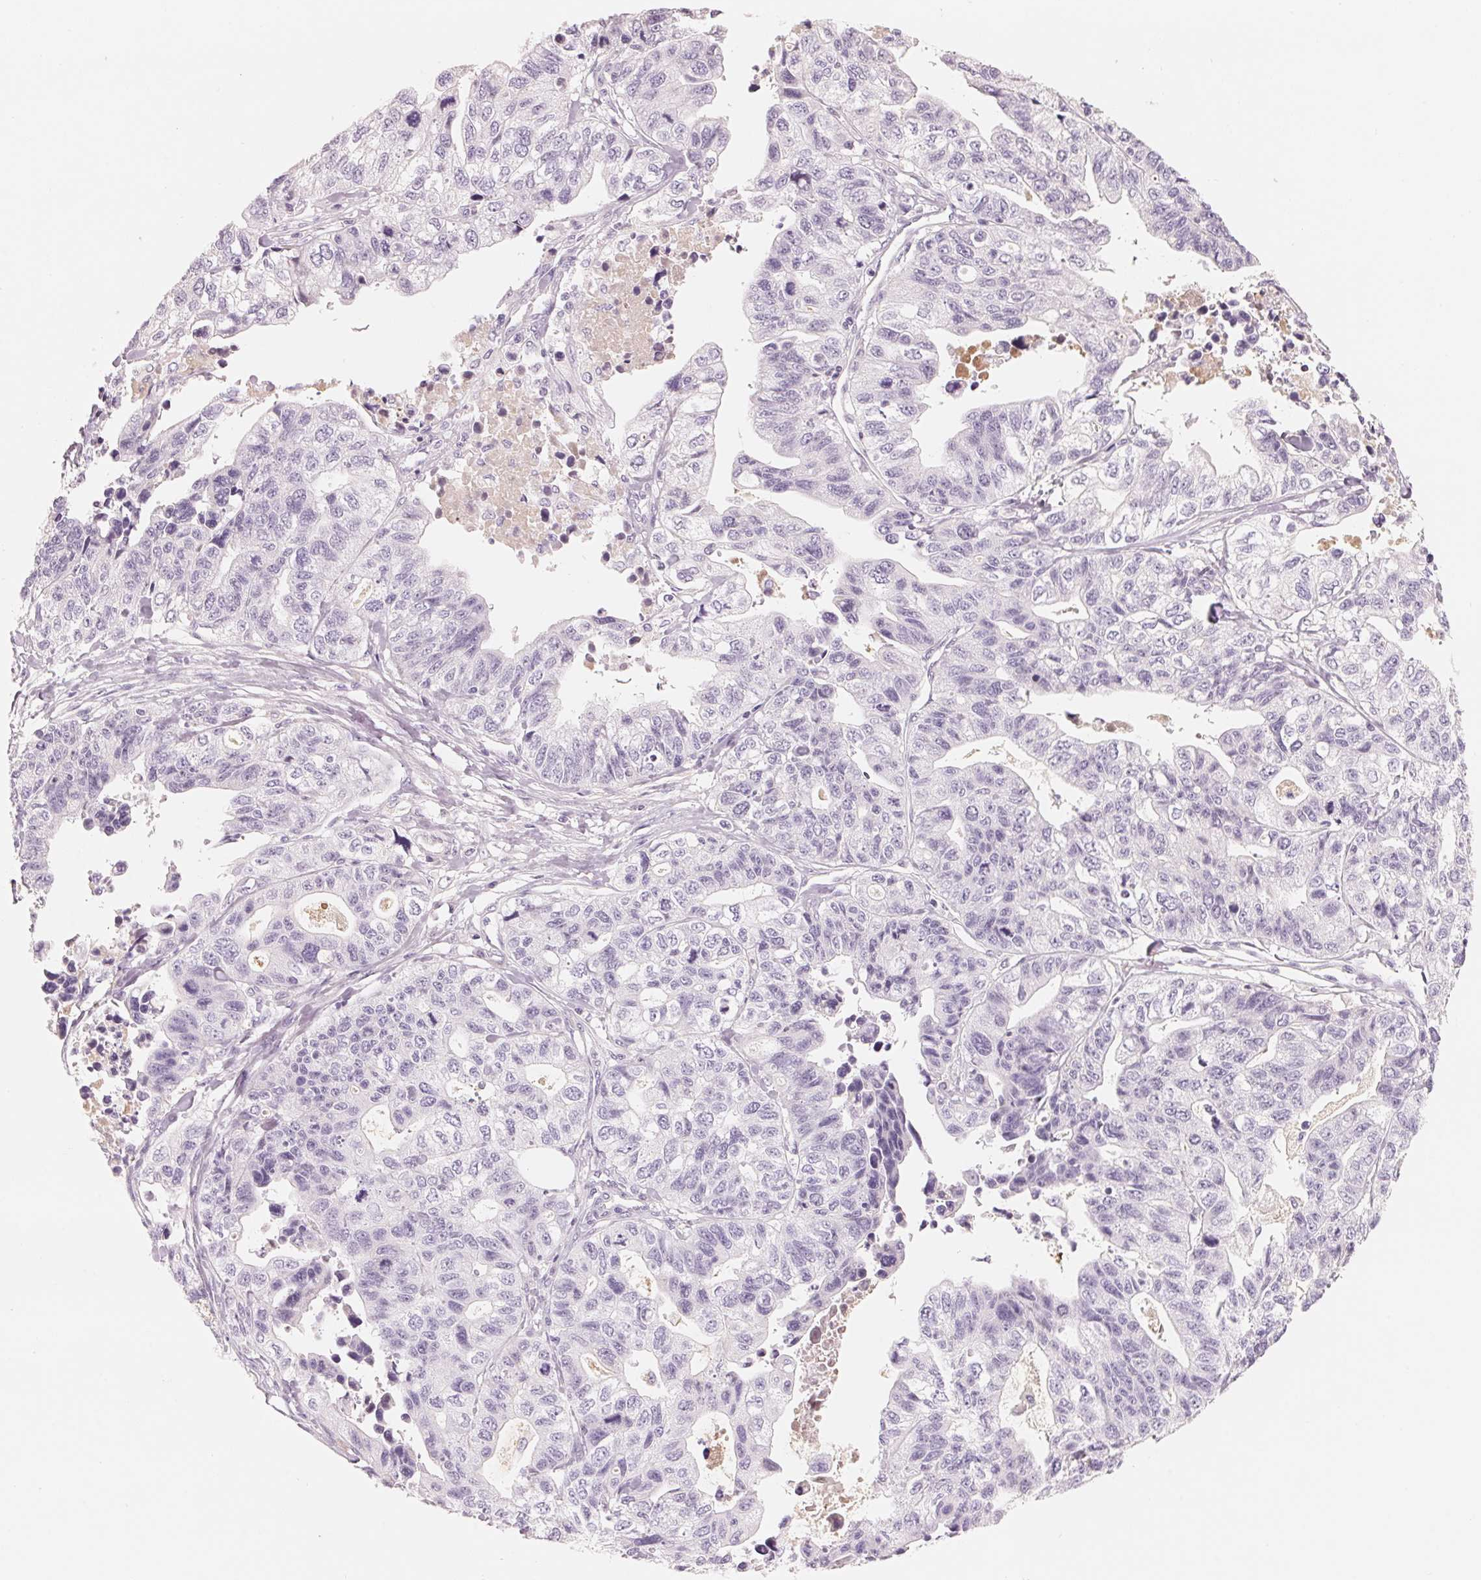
{"staining": {"intensity": "negative", "quantity": "none", "location": "none"}, "tissue": "stomach cancer", "cell_type": "Tumor cells", "image_type": "cancer", "snomed": [{"axis": "morphology", "description": "Adenocarcinoma, NOS"}, {"axis": "topography", "description": "Stomach, upper"}], "caption": "Immunohistochemistry image of neoplastic tissue: stomach adenocarcinoma stained with DAB exhibits no significant protein positivity in tumor cells. Nuclei are stained in blue.", "gene": "CFHR2", "patient": {"sex": "female", "age": 67}}